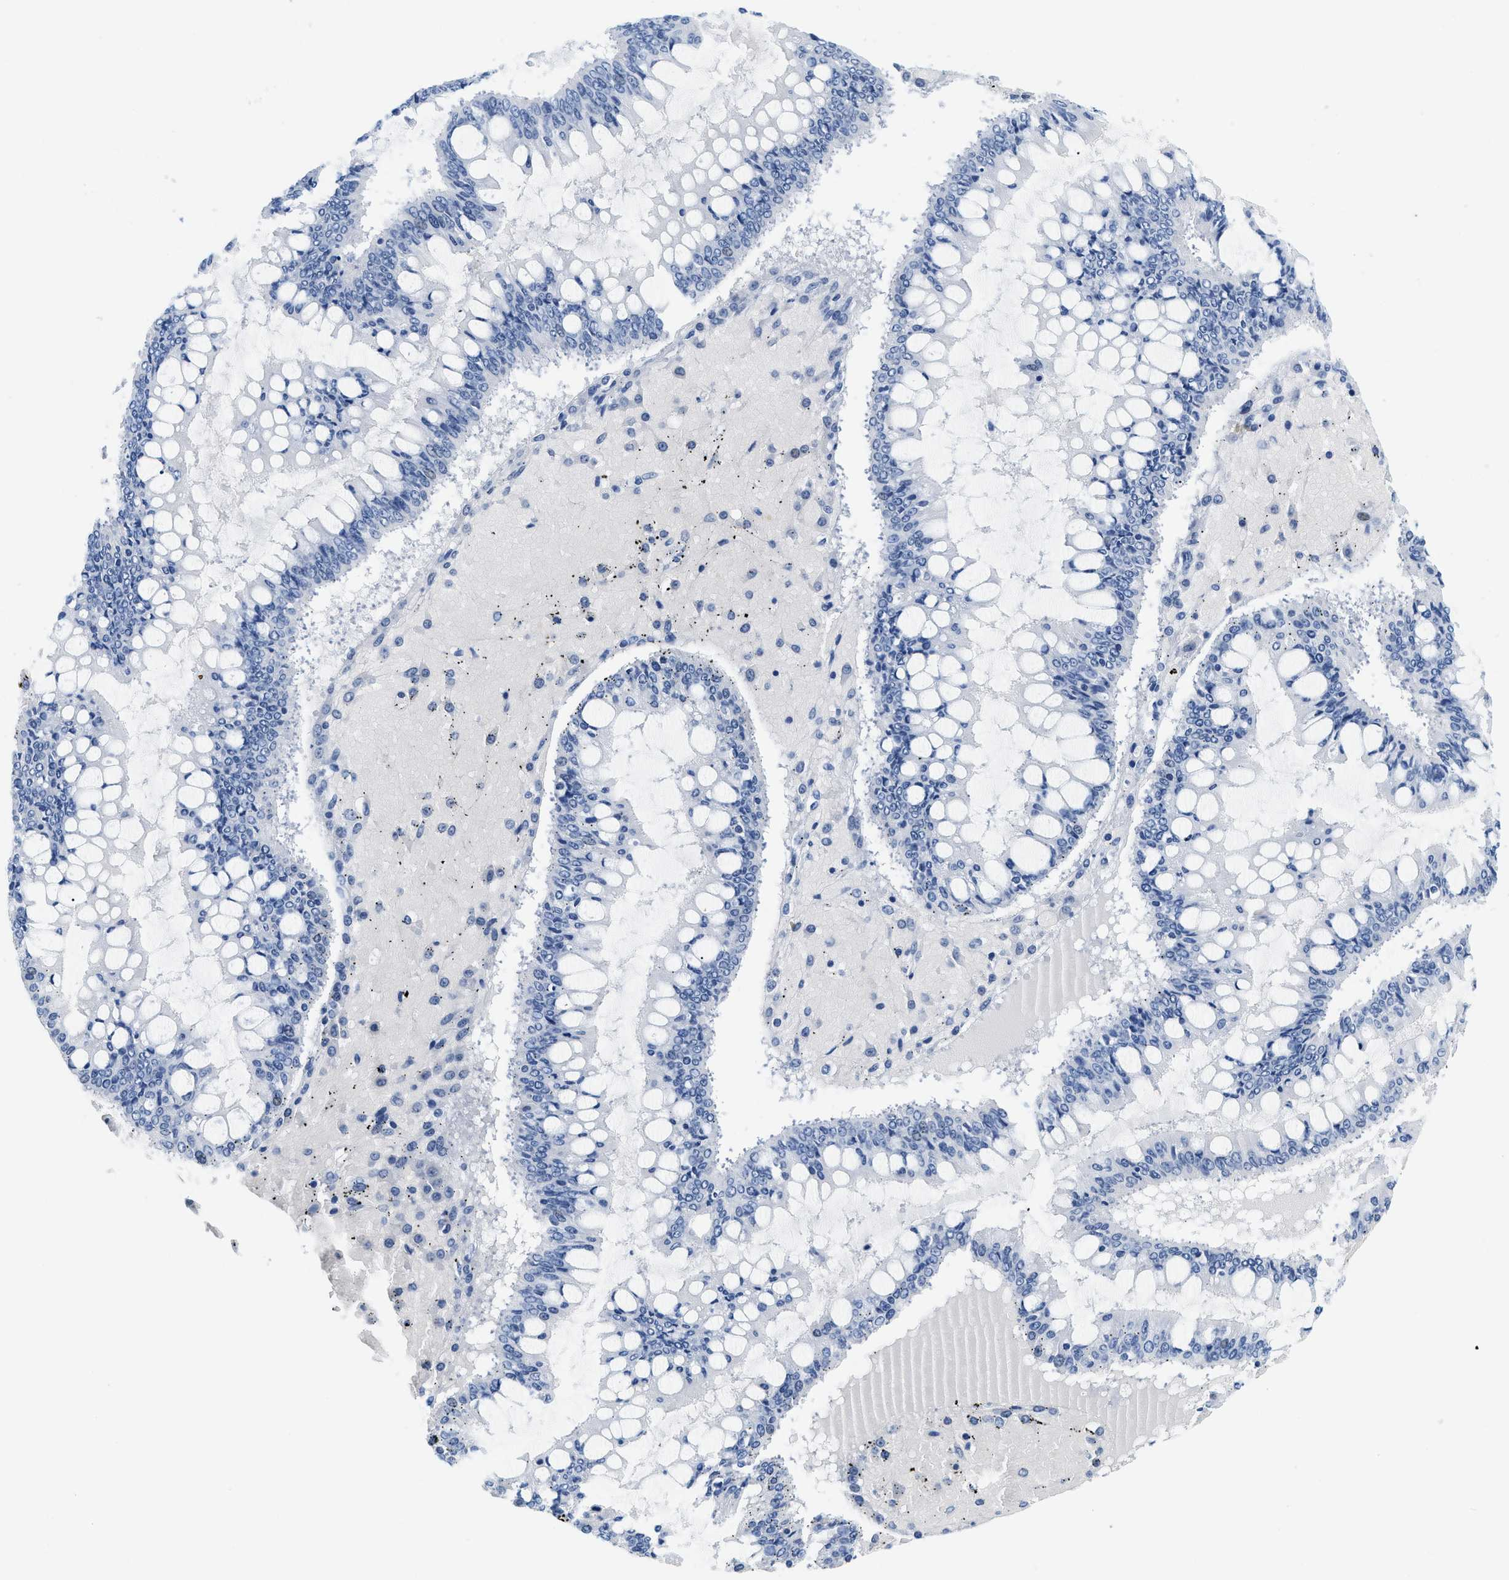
{"staining": {"intensity": "negative", "quantity": "none", "location": "none"}, "tissue": "ovarian cancer", "cell_type": "Tumor cells", "image_type": "cancer", "snomed": [{"axis": "morphology", "description": "Cystadenocarcinoma, mucinous, NOS"}, {"axis": "topography", "description": "Ovary"}], "caption": "This is a photomicrograph of immunohistochemistry staining of ovarian mucinous cystadenocarcinoma, which shows no expression in tumor cells.", "gene": "GSN", "patient": {"sex": "female", "age": 73}}